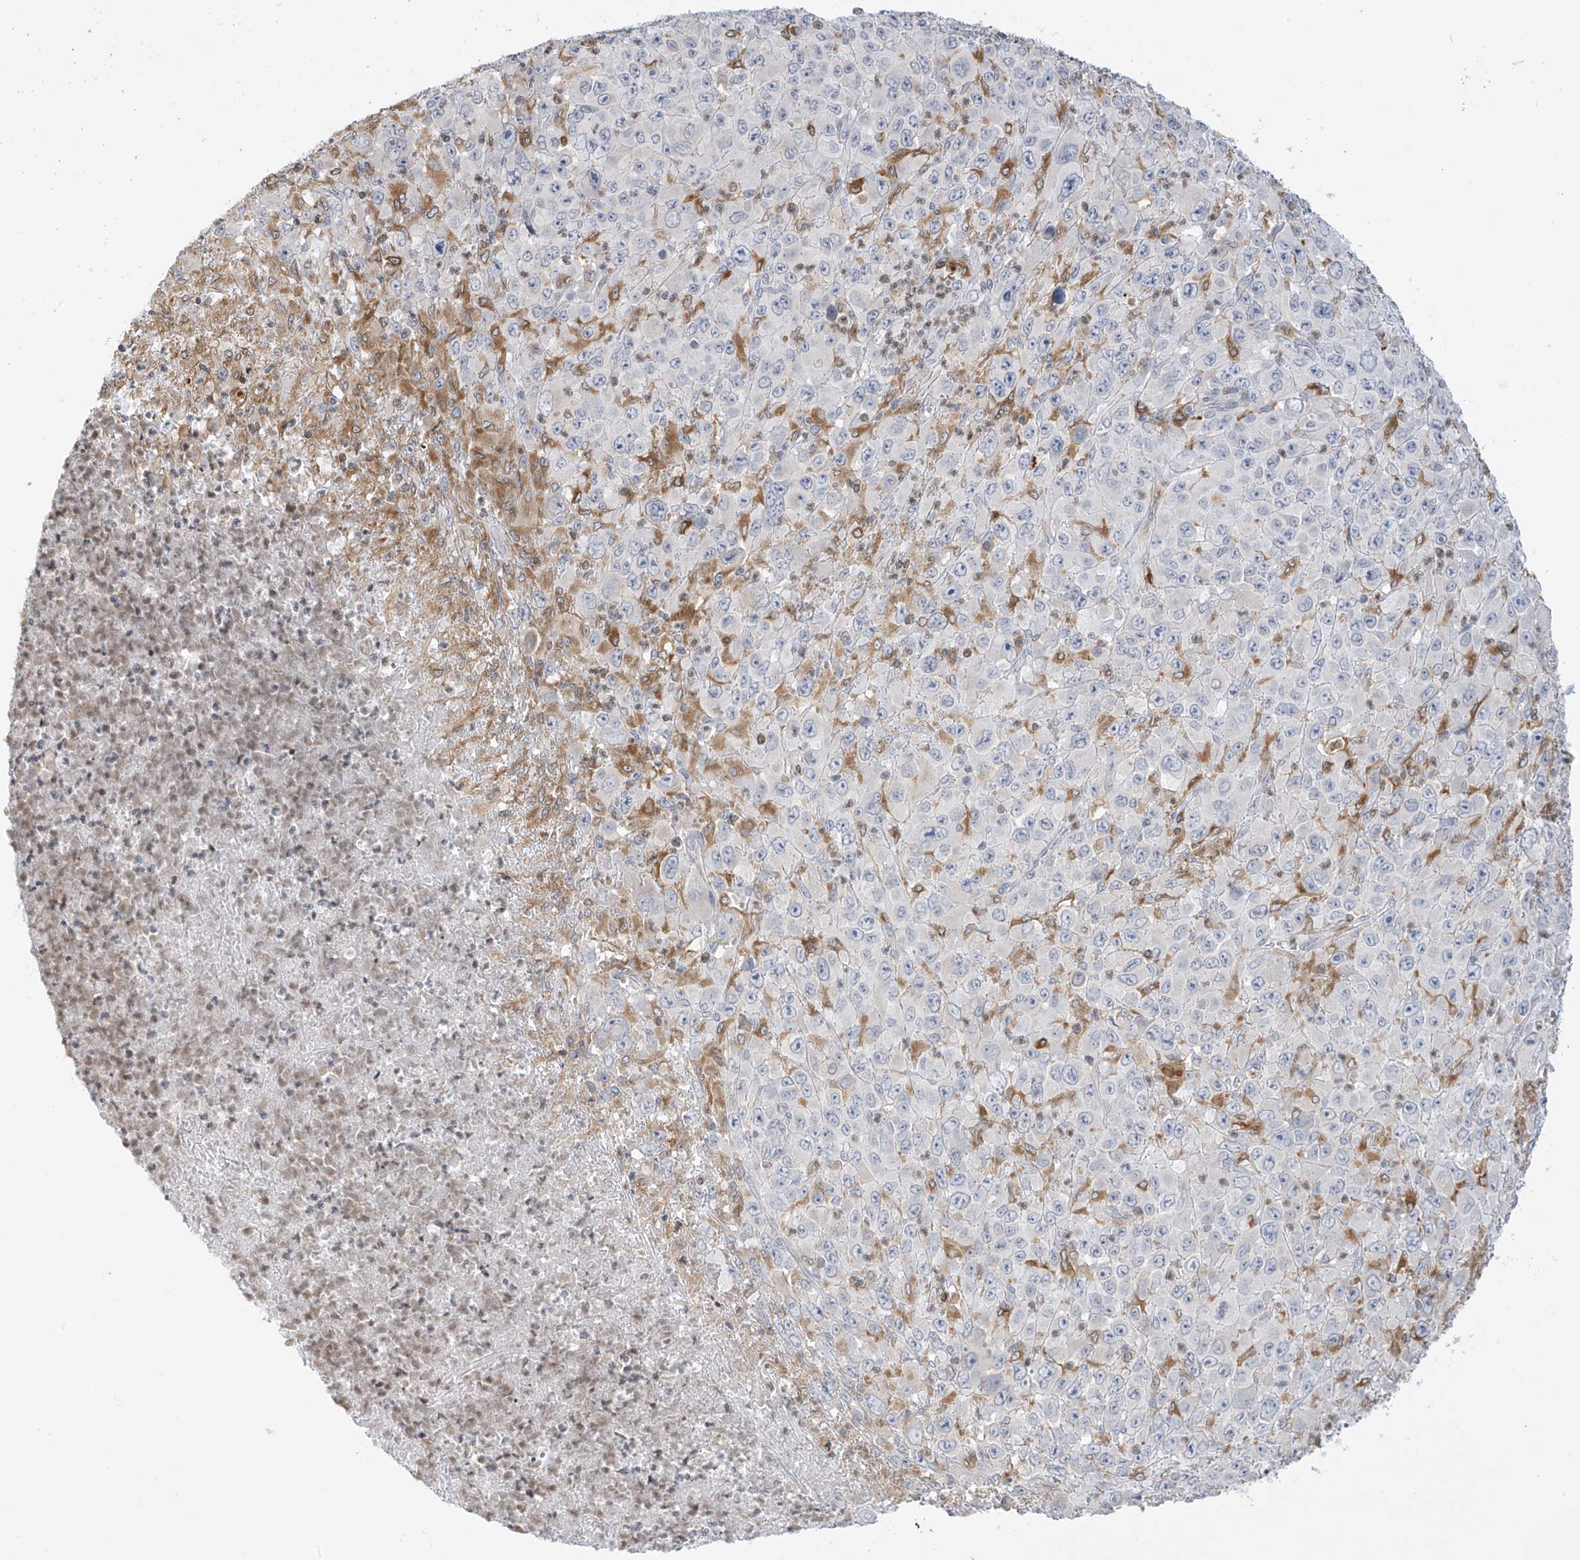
{"staining": {"intensity": "negative", "quantity": "none", "location": "none"}, "tissue": "melanoma", "cell_type": "Tumor cells", "image_type": "cancer", "snomed": [{"axis": "morphology", "description": "Malignant melanoma, Metastatic site"}, {"axis": "topography", "description": "Skin"}], "caption": "Immunohistochemistry histopathology image of melanoma stained for a protein (brown), which demonstrates no positivity in tumor cells.", "gene": "TBXAS1", "patient": {"sex": "female", "age": 56}}